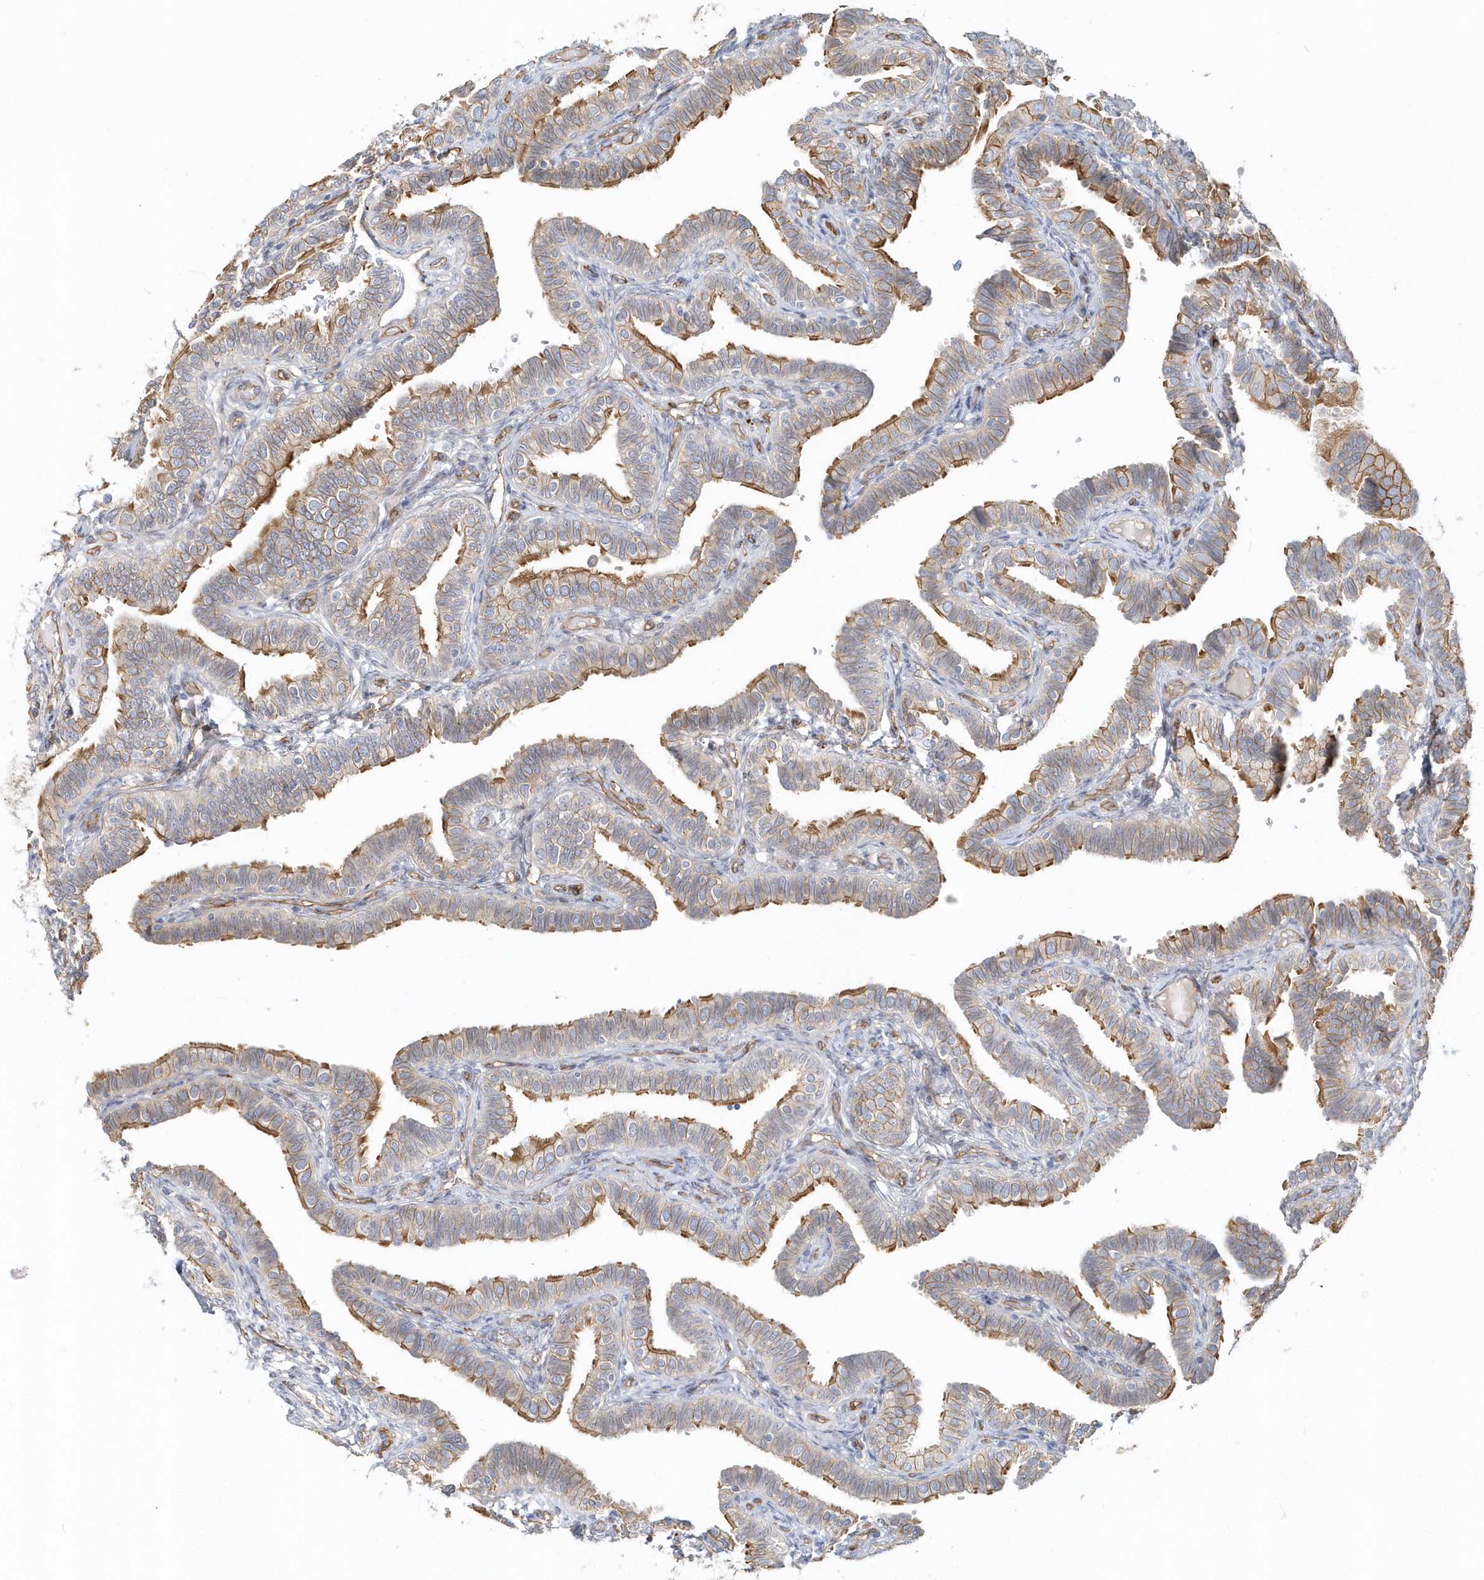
{"staining": {"intensity": "strong", "quantity": "25%-75%", "location": "cytoplasmic/membranous"}, "tissue": "fallopian tube", "cell_type": "Glandular cells", "image_type": "normal", "snomed": [{"axis": "morphology", "description": "Normal tissue, NOS"}, {"axis": "topography", "description": "Fallopian tube"}], "caption": "Fallopian tube stained with DAB immunohistochemistry reveals high levels of strong cytoplasmic/membranous positivity in approximately 25%-75% of glandular cells.", "gene": "DNAH1", "patient": {"sex": "female", "age": 39}}